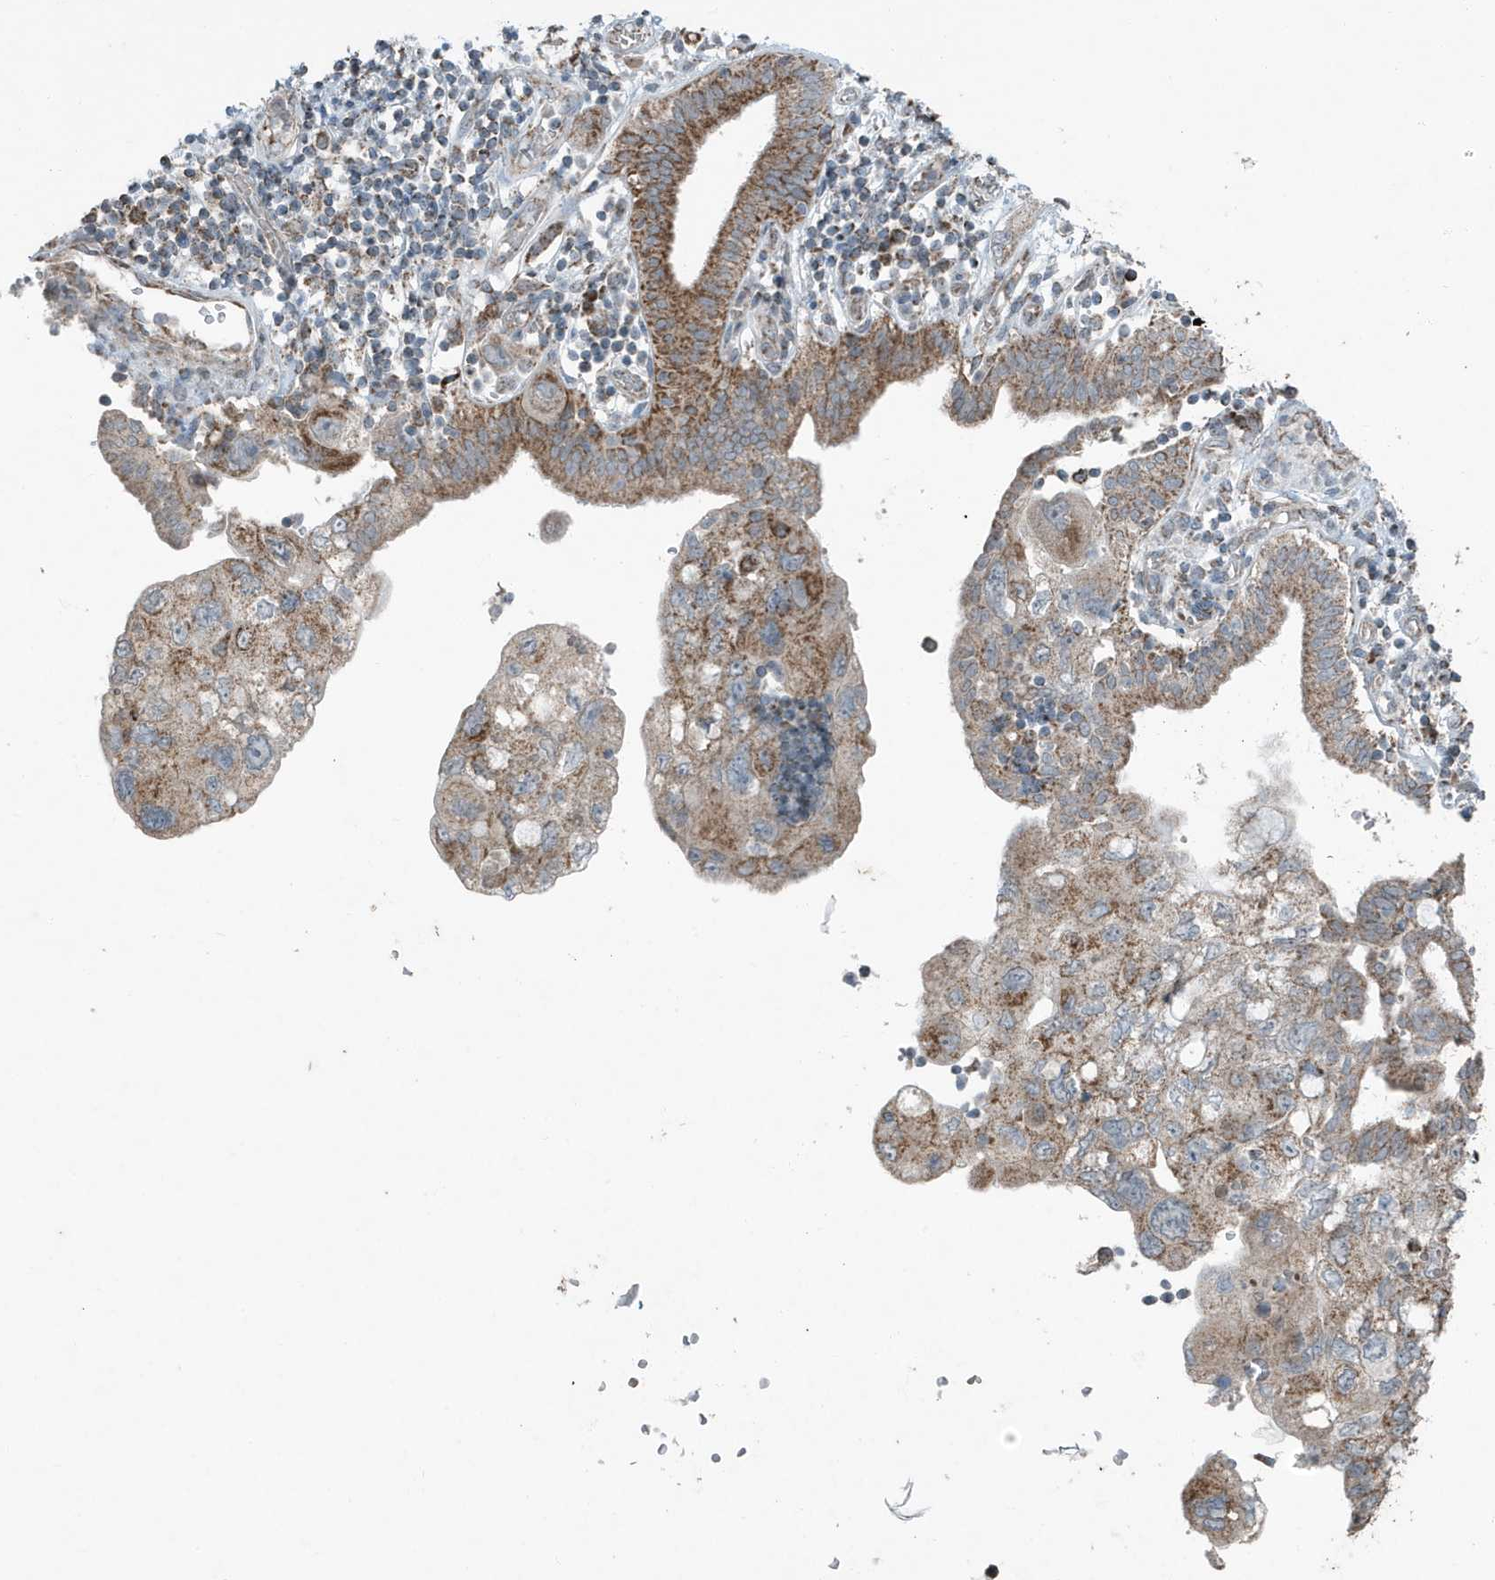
{"staining": {"intensity": "moderate", "quantity": ">75%", "location": "cytoplasmic/membranous"}, "tissue": "pancreatic cancer", "cell_type": "Tumor cells", "image_type": "cancer", "snomed": [{"axis": "morphology", "description": "Adenocarcinoma, NOS"}, {"axis": "topography", "description": "Pancreas"}], "caption": "Human pancreatic adenocarcinoma stained with a brown dye displays moderate cytoplasmic/membranous positive expression in approximately >75% of tumor cells.", "gene": "MT-CYB", "patient": {"sex": "female", "age": 73}}